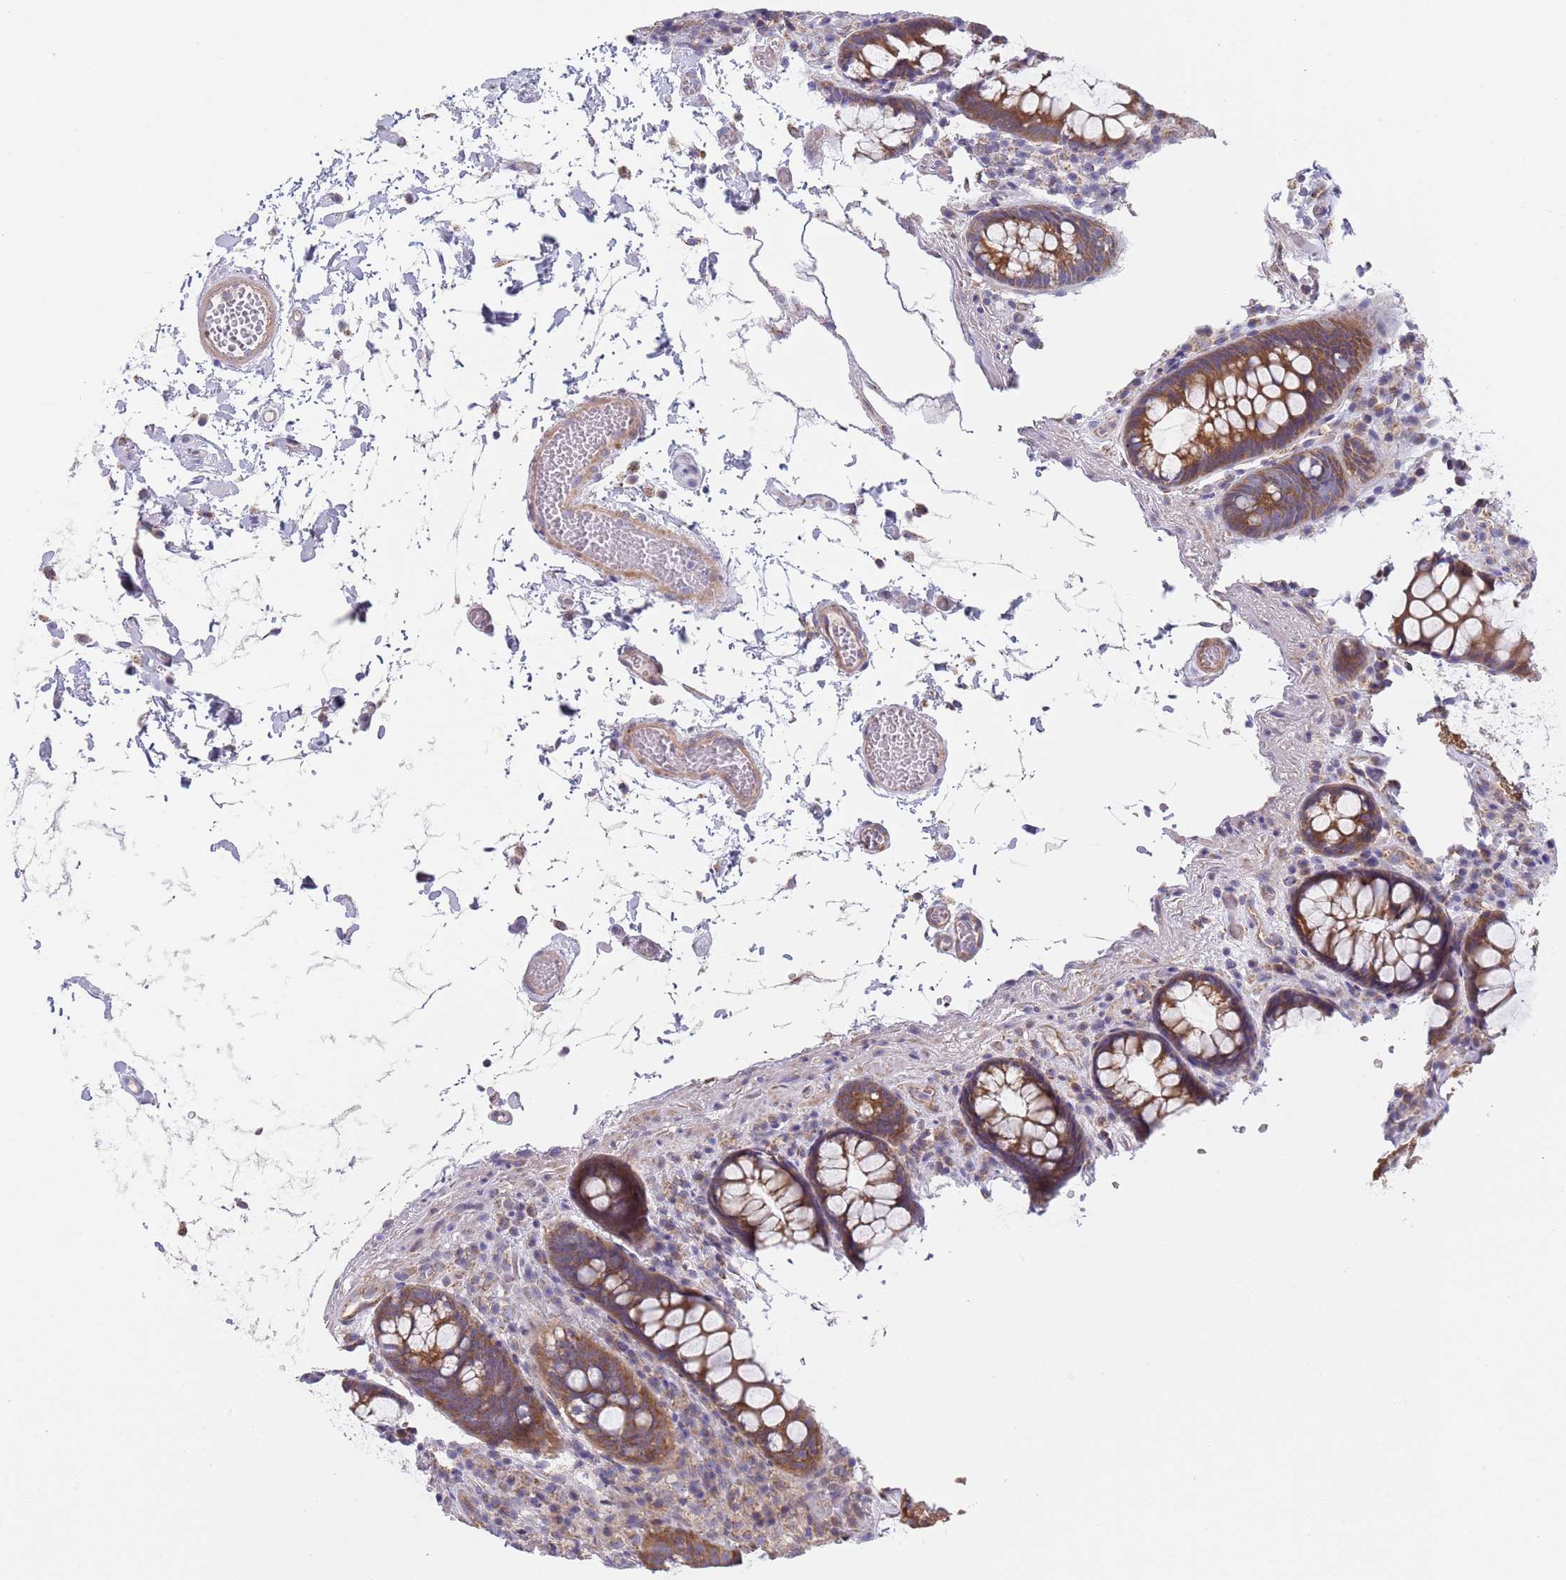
{"staining": {"intensity": "weak", "quantity": ">75%", "location": "cytoplasmic/membranous"}, "tissue": "colon", "cell_type": "Endothelial cells", "image_type": "normal", "snomed": [{"axis": "morphology", "description": "Normal tissue, NOS"}, {"axis": "topography", "description": "Colon"}], "caption": "Normal colon shows weak cytoplasmic/membranous expression in about >75% of endothelial cells, visualized by immunohistochemistry.", "gene": "PWWP3A", "patient": {"sex": "male", "age": 84}}